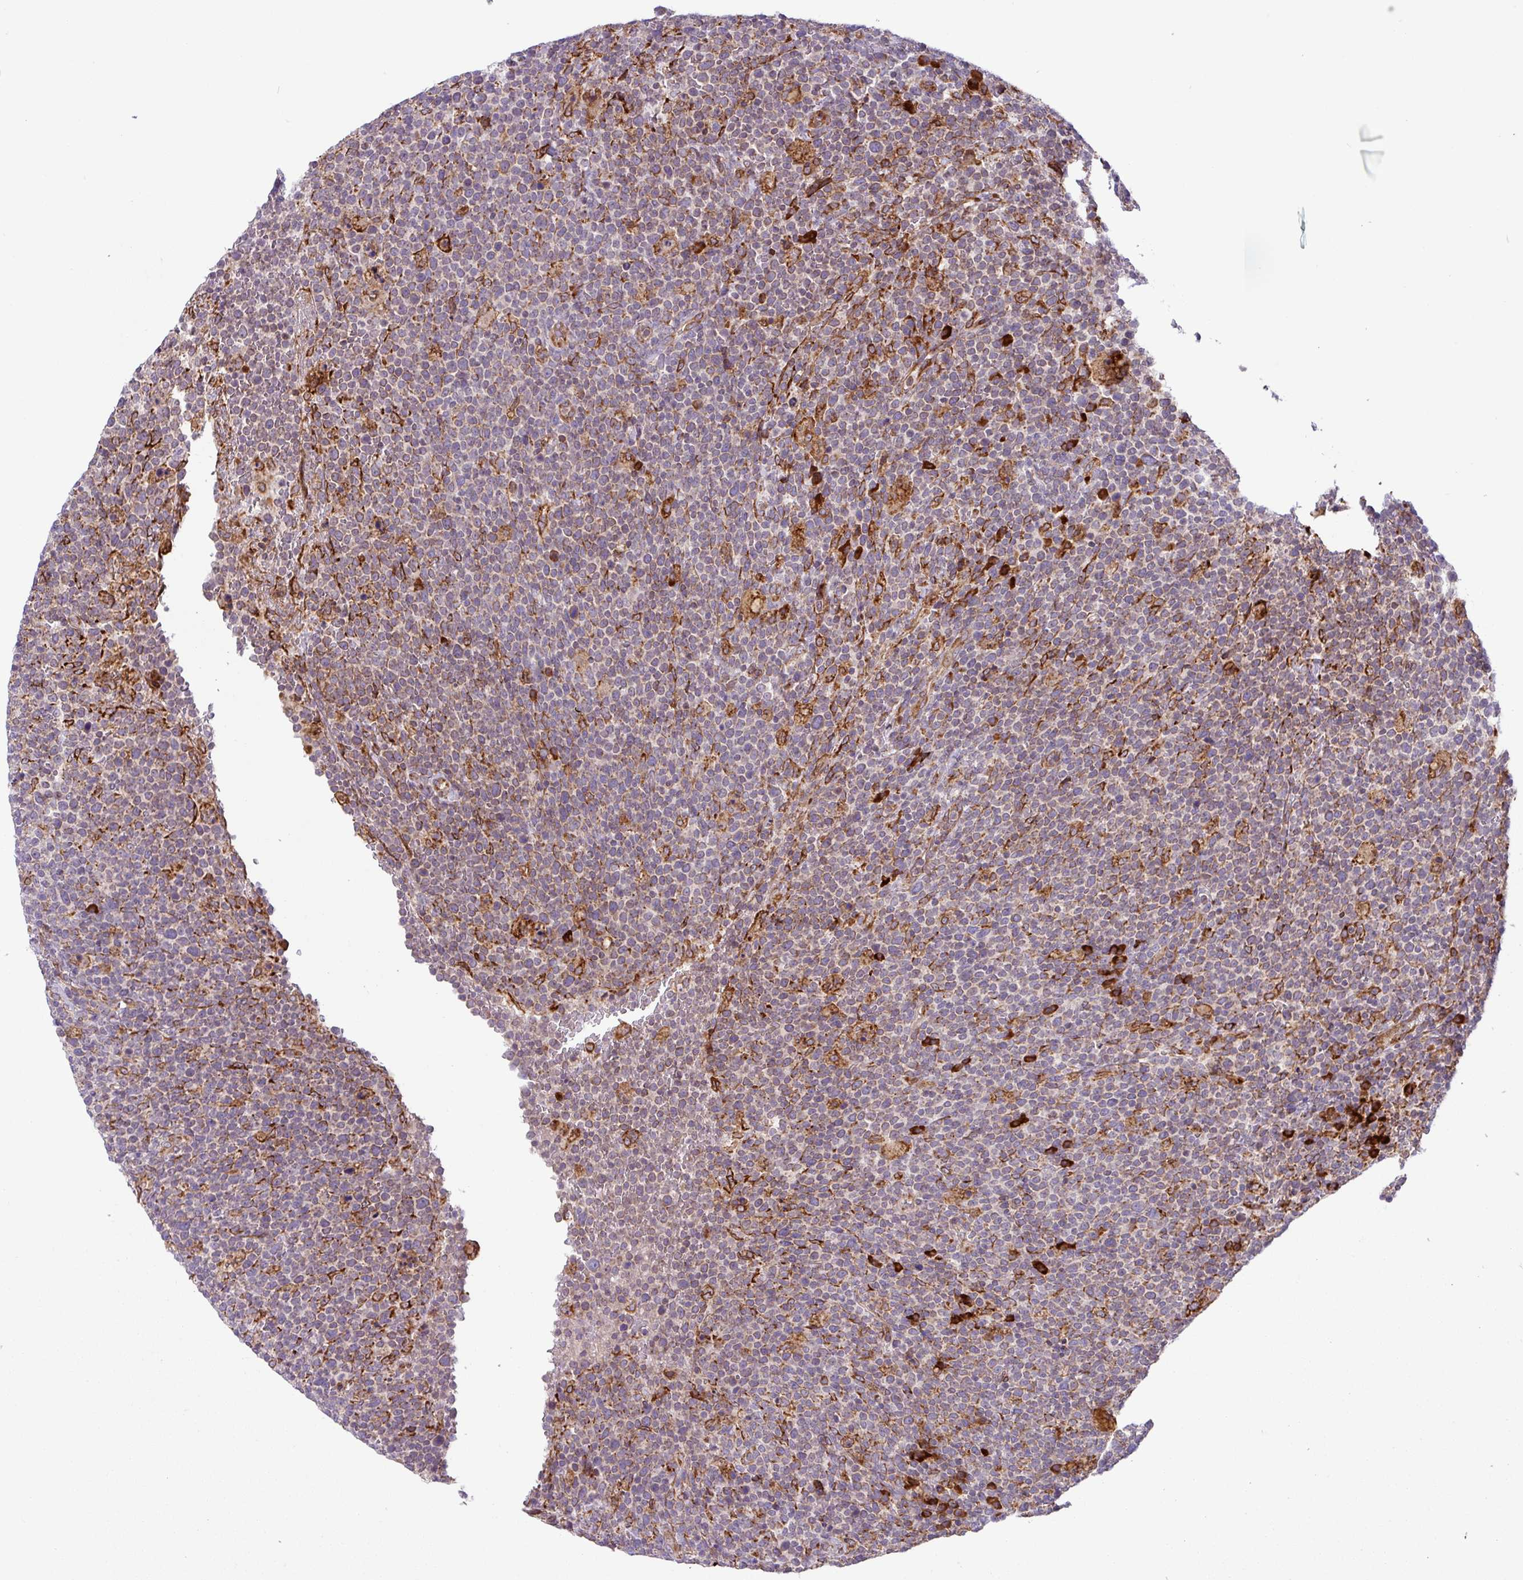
{"staining": {"intensity": "strong", "quantity": "<25%", "location": "cytoplasmic/membranous"}, "tissue": "lymphoma", "cell_type": "Tumor cells", "image_type": "cancer", "snomed": [{"axis": "morphology", "description": "Malignant lymphoma, non-Hodgkin's type, High grade"}, {"axis": "topography", "description": "Lymph node"}], "caption": "Lymphoma stained for a protein displays strong cytoplasmic/membranous positivity in tumor cells.", "gene": "SLC39A7", "patient": {"sex": "male", "age": 61}}